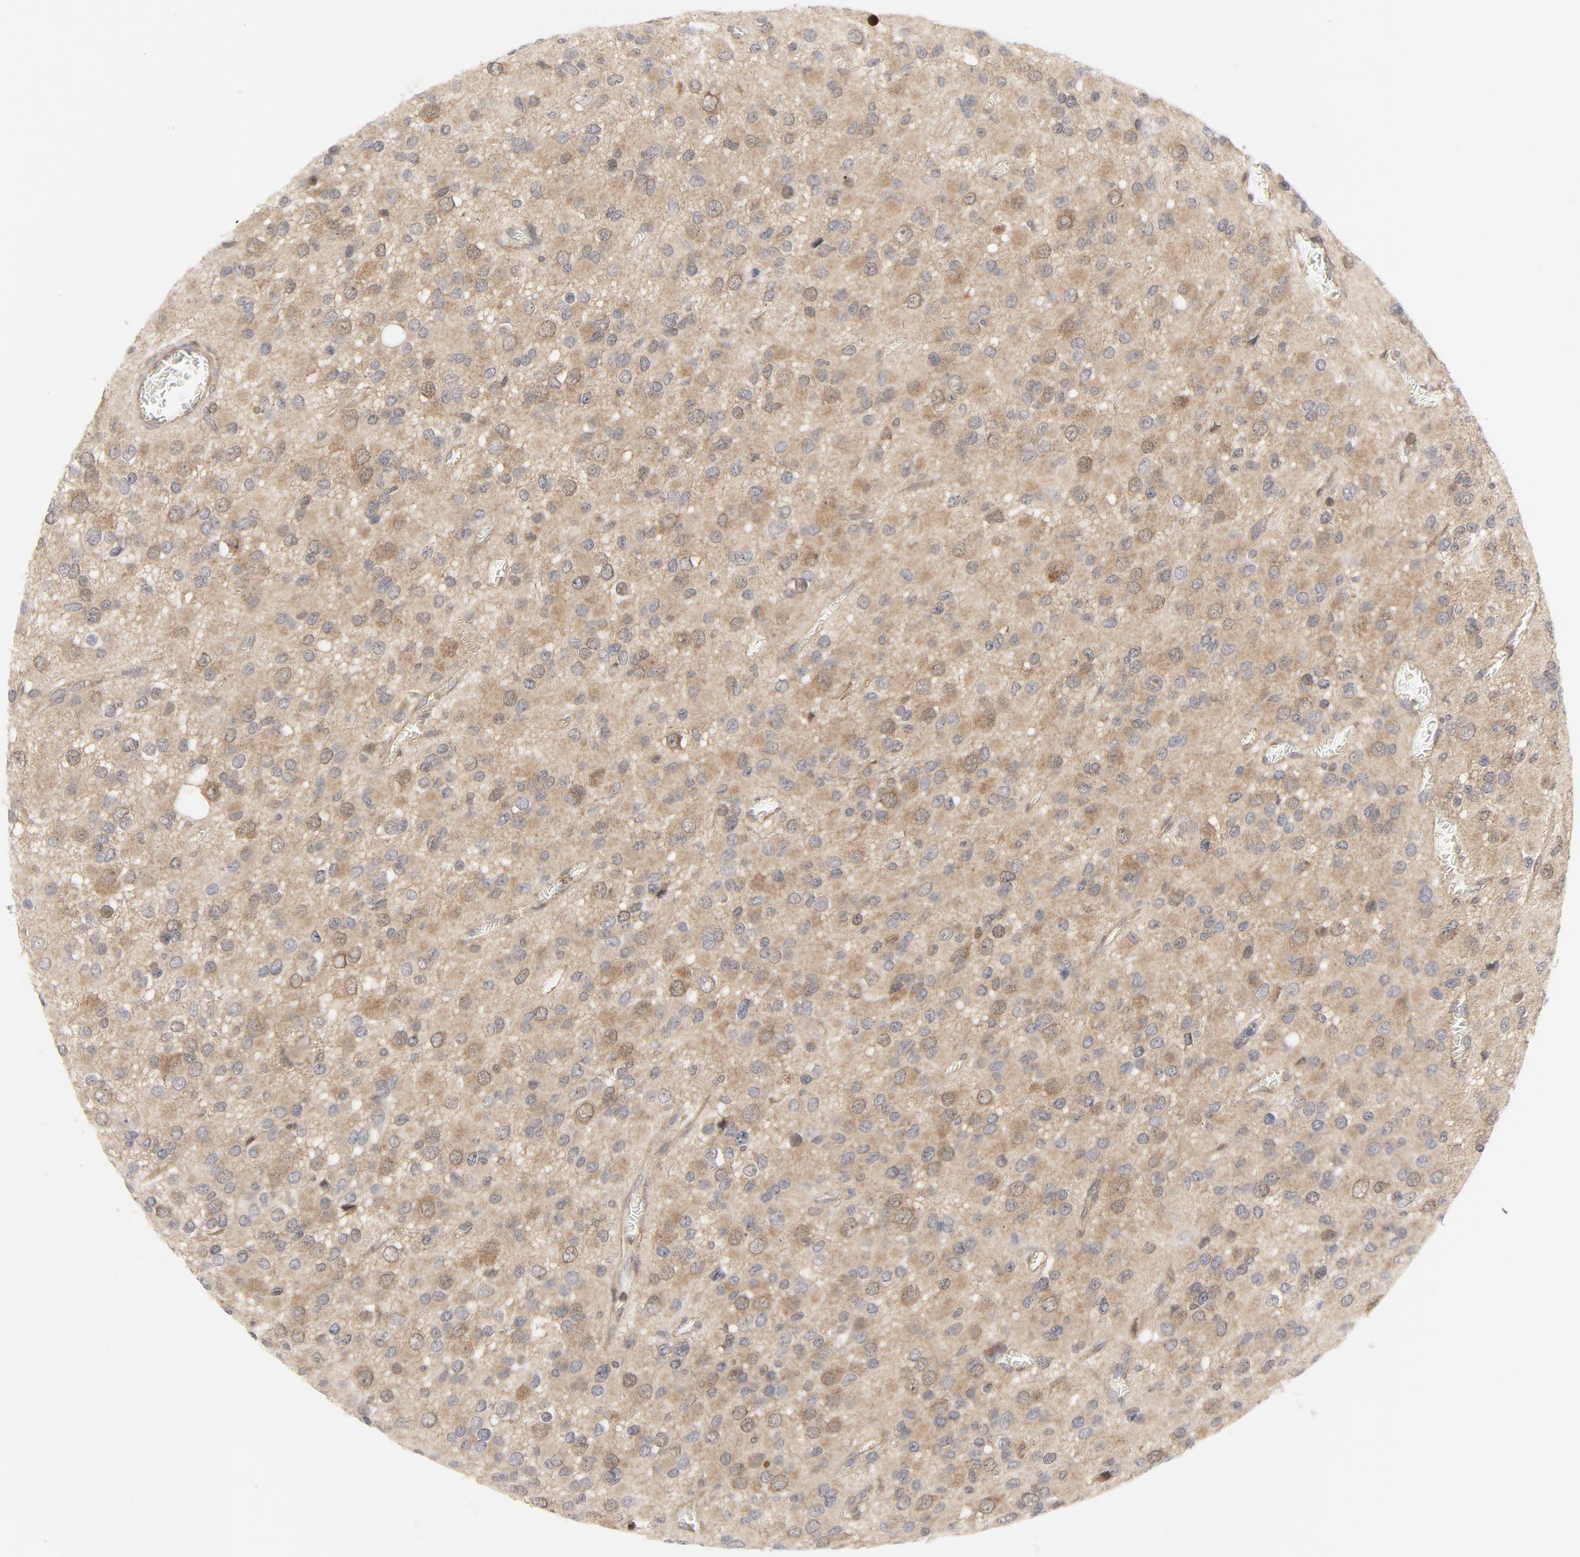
{"staining": {"intensity": "weak", "quantity": "25%-75%", "location": "cytoplasmic/membranous,nuclear"}, "tissue": "glioma", "cell_type": "Tumor cells", "image_type": "cancer", "snomed": [{"axis": "morphology", "description": "Glioma, malignant, Low grade"}, {"axis": "topography", "description": "Brain"}], "caption": "Weak cytoplasmic/membranous and nuclear protein positivity is present in about 25%-75% of tumor cells in malignant low-grade glioma.", "gene": "MAP2K7", "patient": {"sex": "male", "age": 42}}